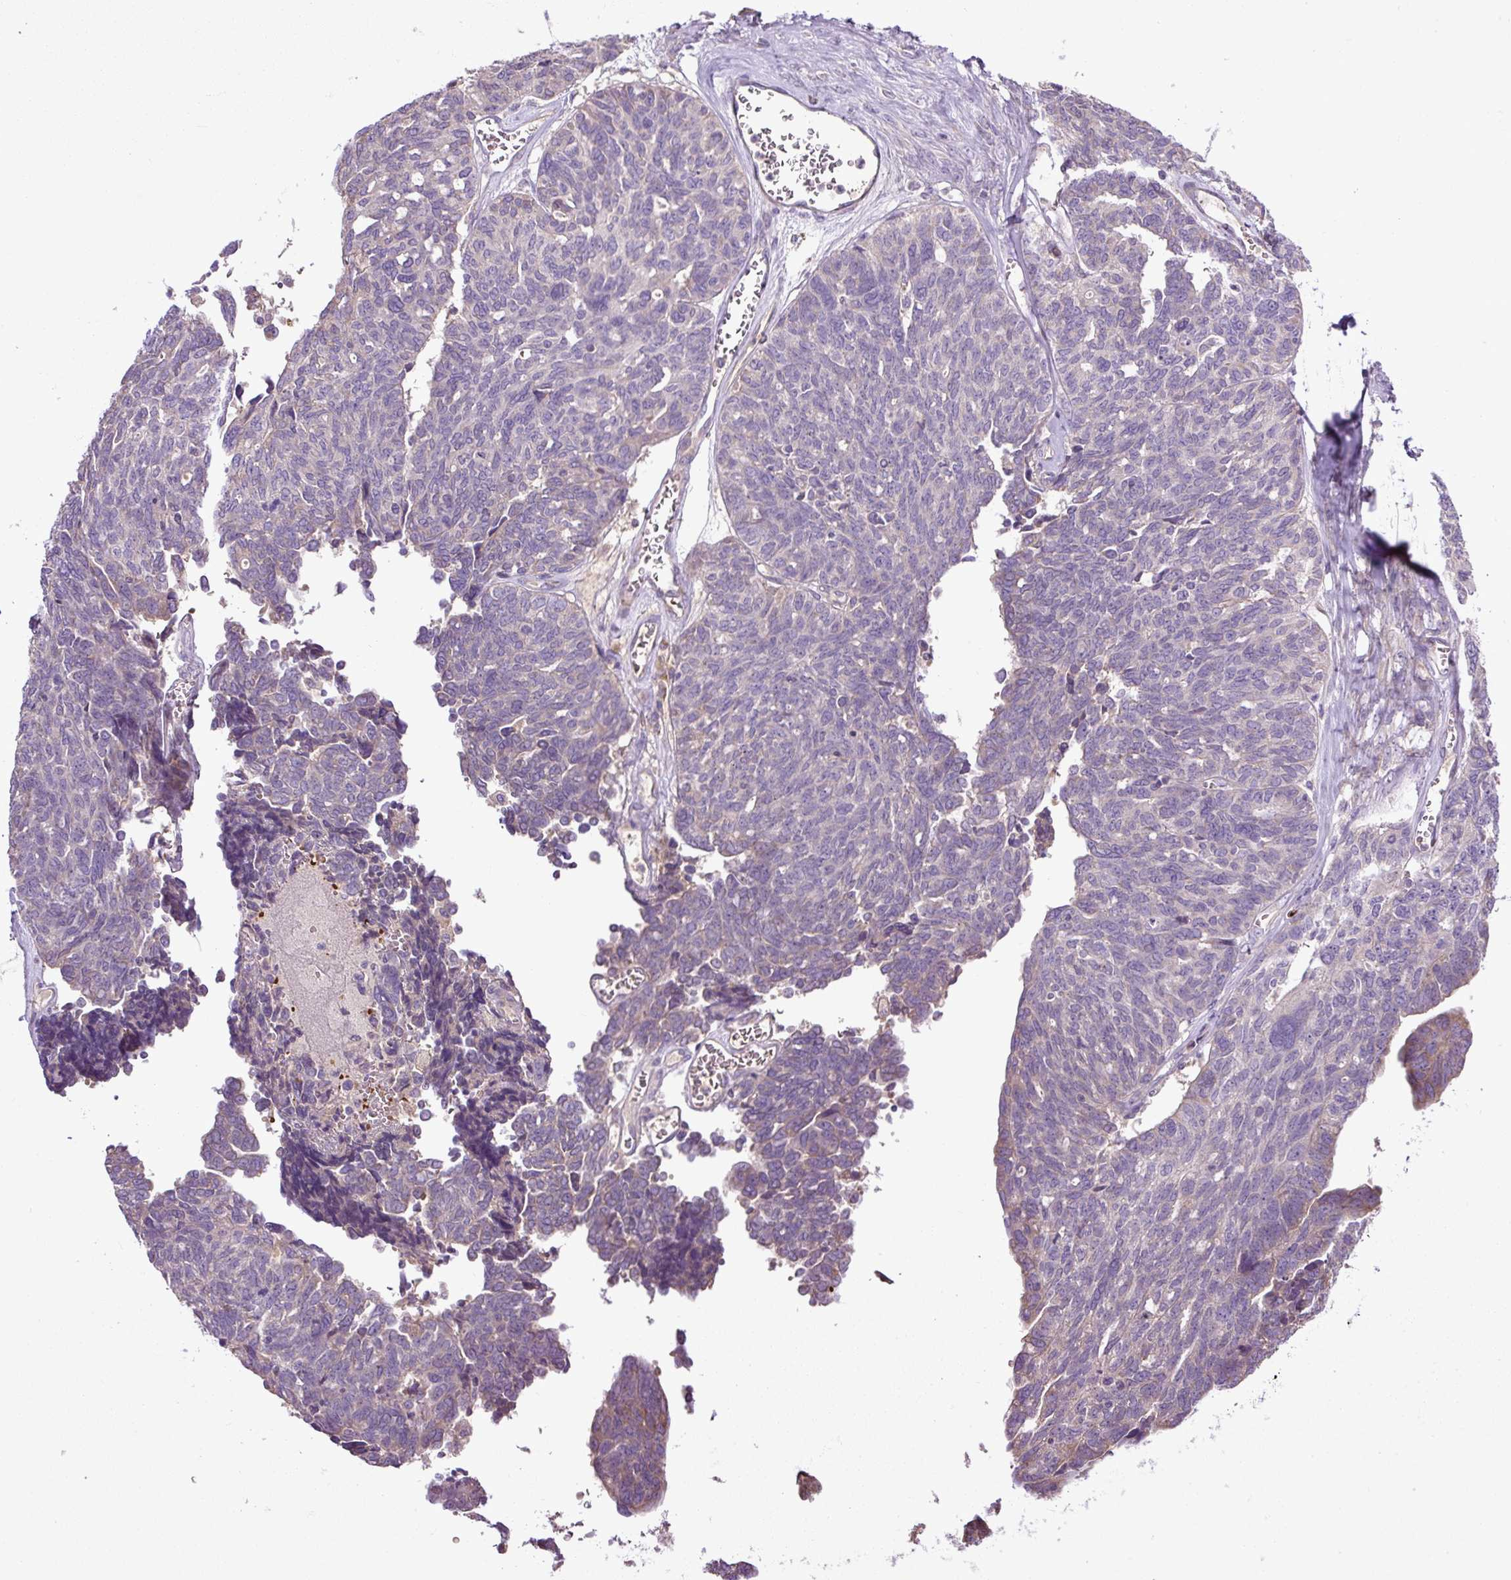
{"staining": {"intensity": "negative", "quantity": "none", "location": "none"}, "tissue": "ovarian cancer", "cell_type": "Tumor cells", "image_type": "cancer", "snomed": [{"axis": "morphology", "description": "Cystadenocarcinoma, serous, NOS"}, {"axis": "topography", "description": "Ovary"}], "caption": "The histopathology image reveals no significant positivity in tumor cells of ovarian cancer (serous cystadenocarcinoma).", "gene": "CXCL13", "patient": {"sex": "female", "age": 79}}